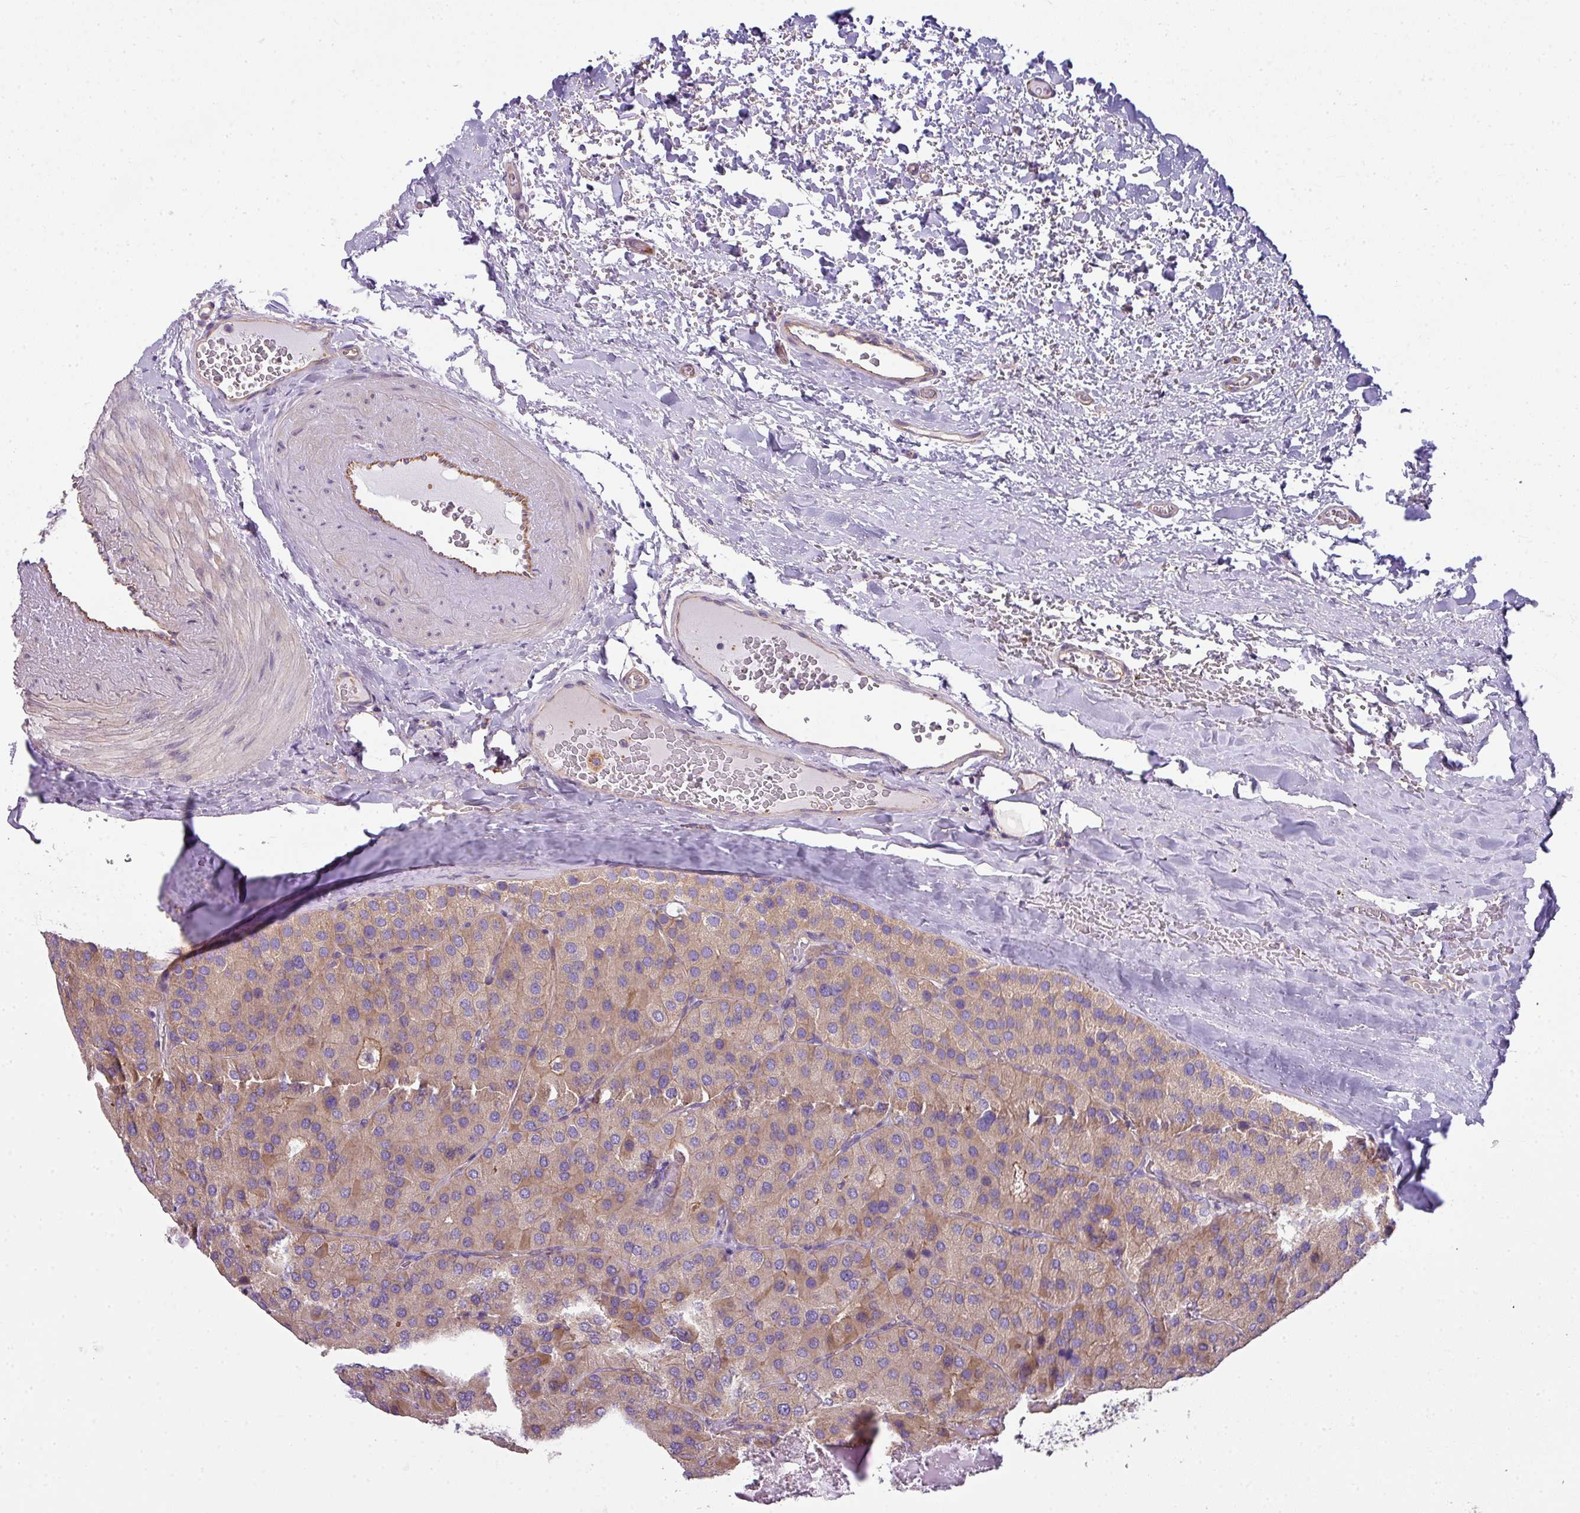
{"staining": {"intensity": "moderate", "quantity": ">75%", "location": "cytoplasmic/membranous"}, "tissue": "parathyroid gland", "cell_type": "Glandular cells", "image_type": "normal", "snomed": [{"axis": "morphology", "description": "Normal tissue, NOS"}, {"axis": "morphology", "description": "Adenoma, NOS"}, {"axis": "topography", "description": "Parathyroid gland"}], "caption": "Parathyroid gland was stained to show a protein in brown. There is medium levels of moderate cytoplasmic/membranous staining in approximately >75% of glandular cells. (Stains: DAB (3,3'-diaminobenzidine) in brown, nuclei in blue, Microscopy: brightfield microscopy at high magnification).", "gene": "PALS2", "patient": {"sex": "female", "age": 86}}